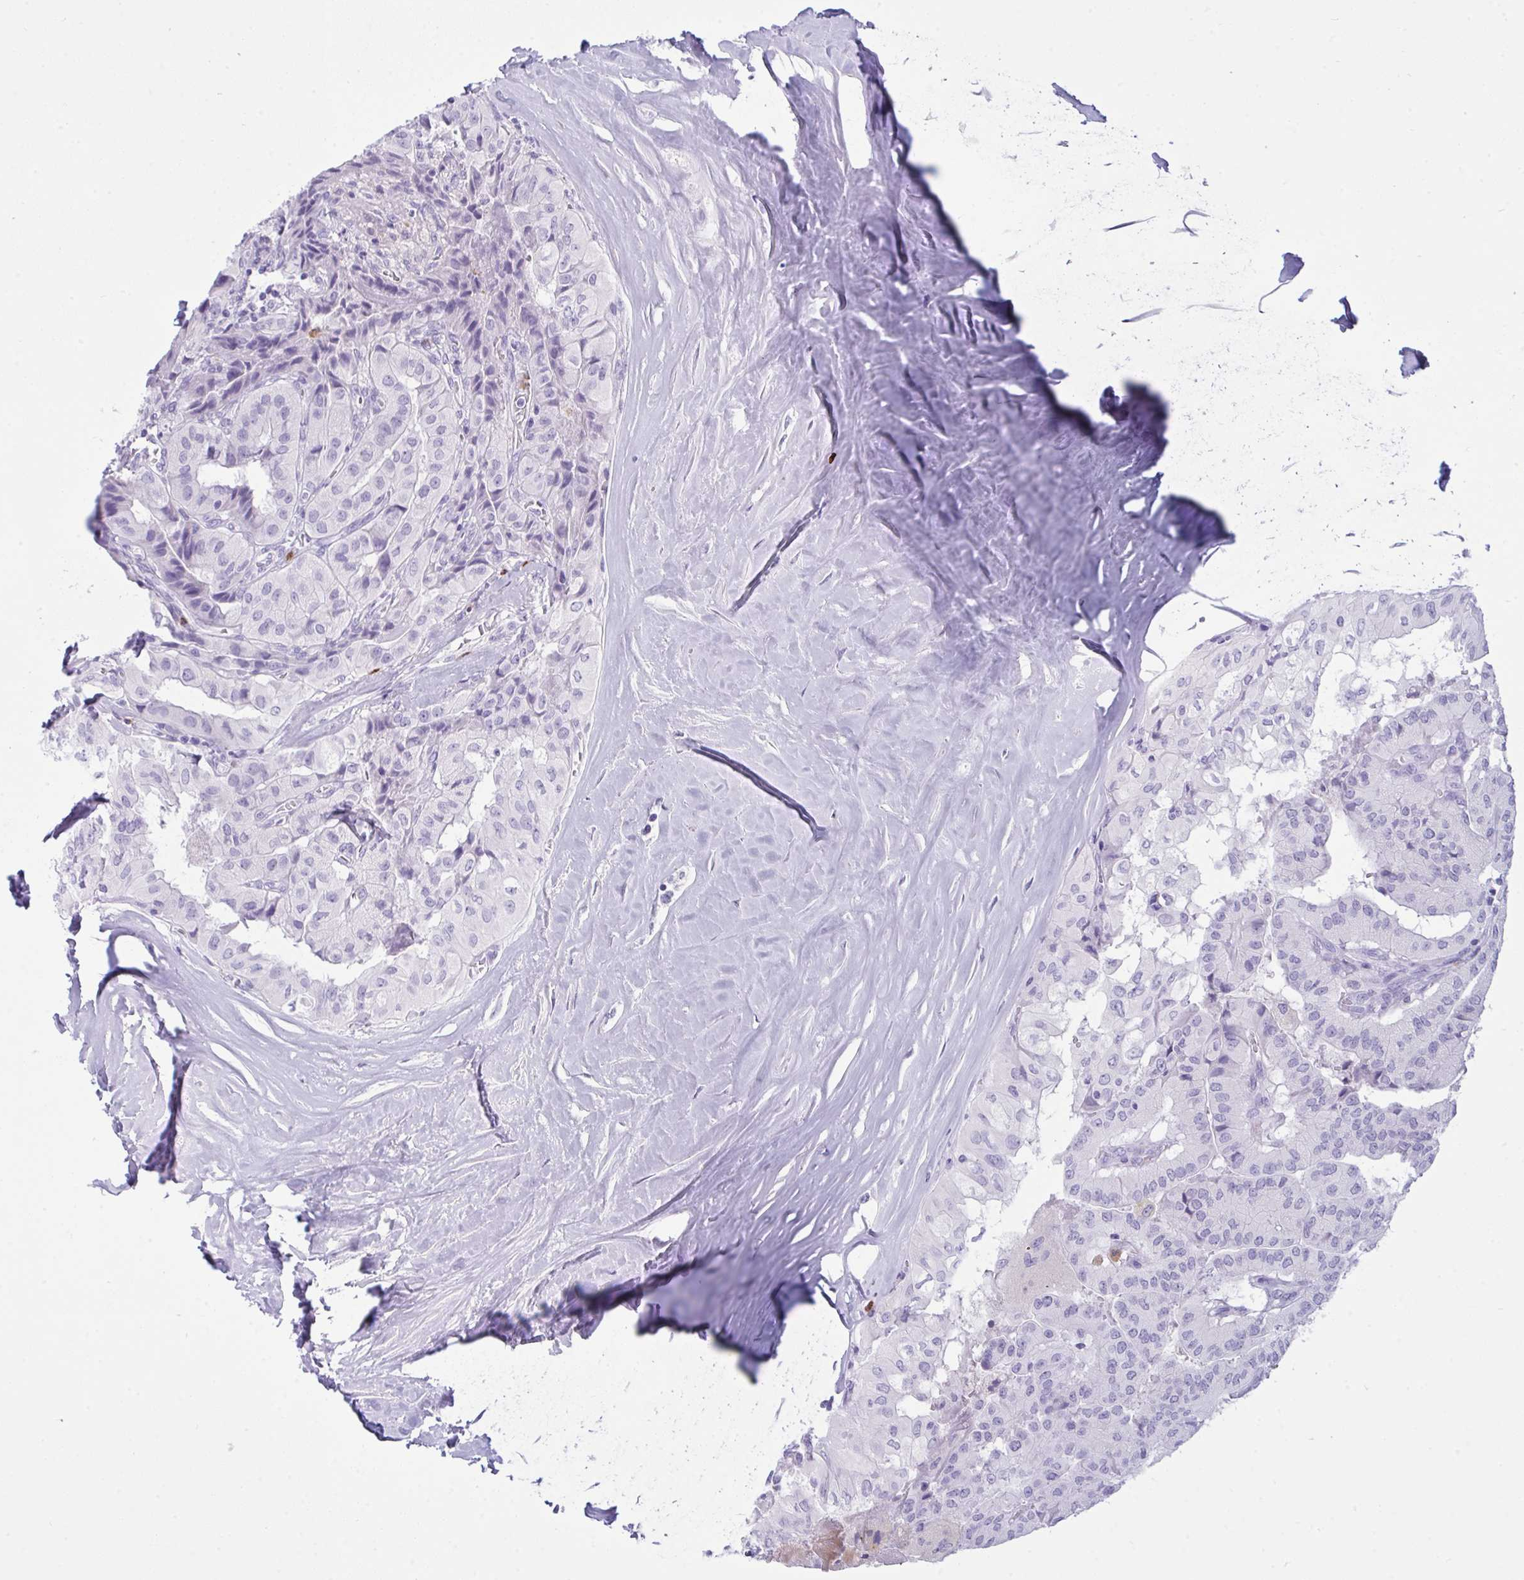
{"staining": {"intensity": "negative", "quantity": "none", "location": "none"}, "tissue": "thyroid cancer", "cell_type": "Tumor cells", "image_type": "cancer", "snomed": [{"axis": "morphology", "description": "Normal tissue, NOS"}, {"axis": "morphology", "description": "Papillary adenocarcinoma, NOS"}, {"axis": "topography", "description": "Thyroid gland"}], "caption": "The immunohistochemistry (IHC) photomicrograph has no significant positivity in tumor cells of thyroid cancer (papillary adenocarcinoma) tissue. (DAB IHC, high magnification).", "gene": "ARHGAP42", "patient": {"sex": "female", "age": 59}}